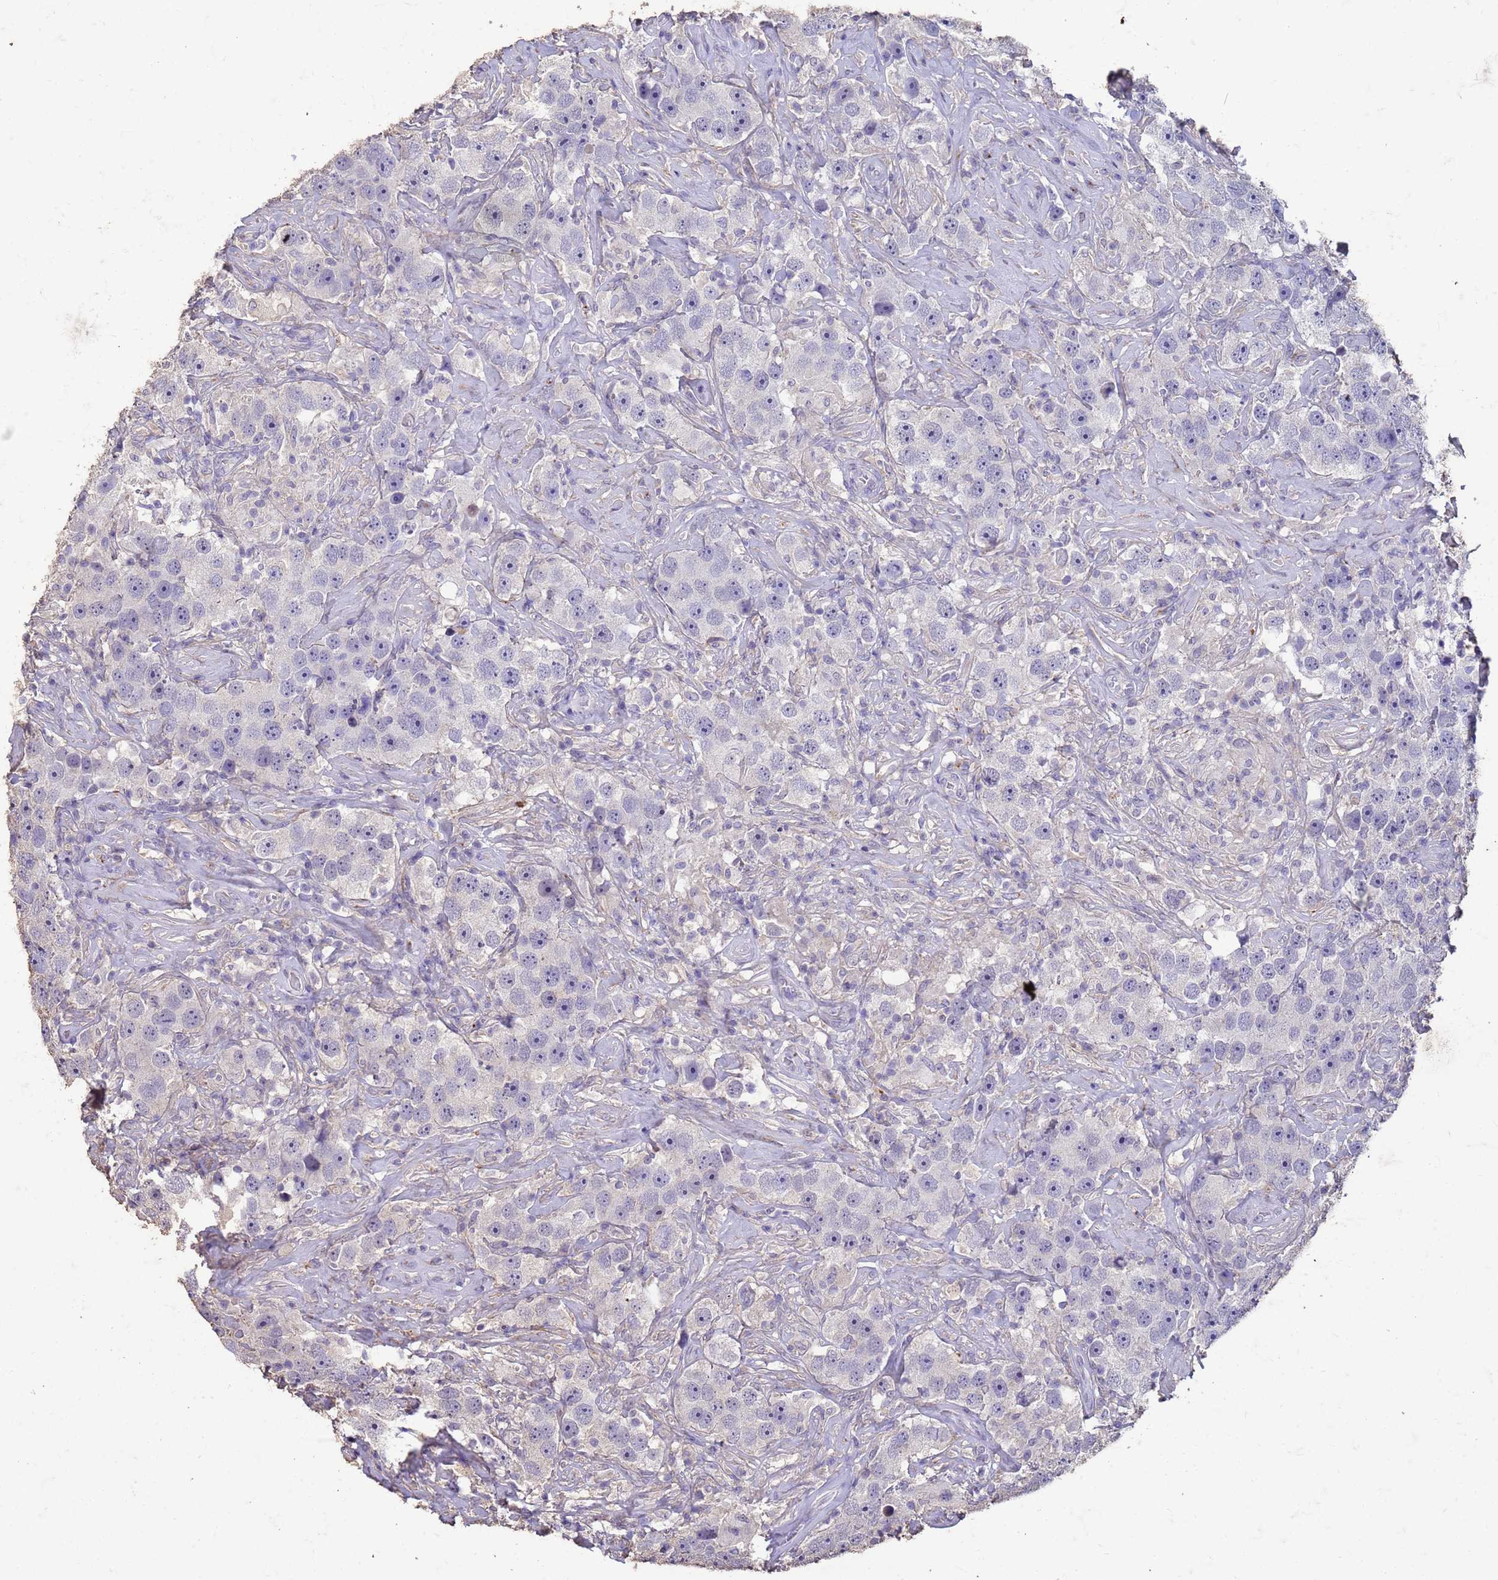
{"staining": {"intensity": "negative", "quantity": "none", "location": "none"}, "tissue": "testis cancer", "cell_type": "Tumor cells", "image_type": "cancer", "snomed": [{"axis": "morphology", "description": "Seminoma, NOS"}, {"axis": "topography", "description": "Testis"}], "caption": "Tumor cells are negative for brown protein staining in testis cancer (seminoma). Nuclei are stained in blue.", "gene": "SLC25A15", "patient": {"sex": "male", "age": 49}}